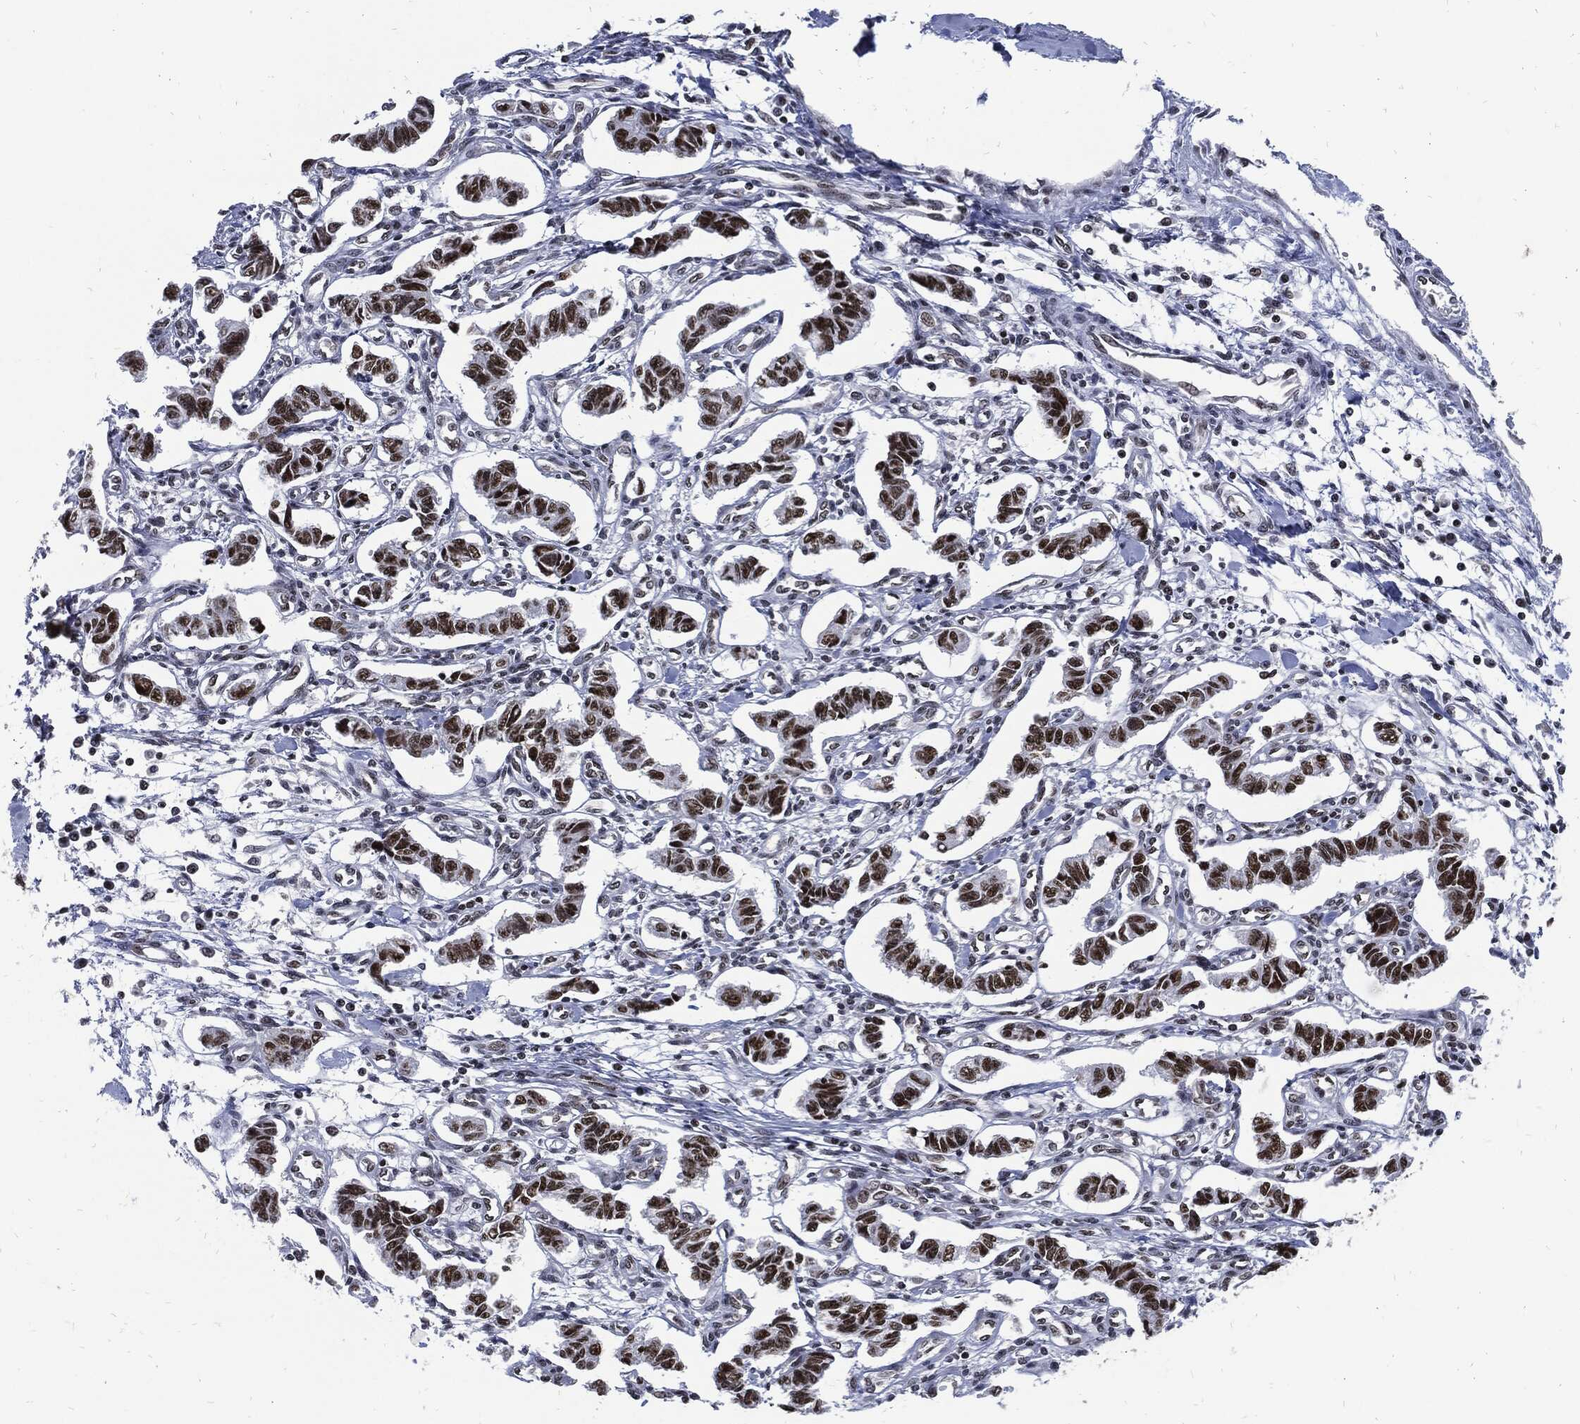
{"staining": {"intensity": "strong", "quantity": ">75%", "location": "nuclear"}, "tissue": "carcinoid", "cell_type": "Tumor cells", "image_type": "cancer", "snomed": [{"axis": "morphology", "description": "Carcinoid, malignant, NOS"}, {"axis": "topography", "description": "Kidney"}], "caption": "This is an image of IHC staining of carcinoid (malignant), which shows strong expression in the nuclear of tumor cells.", "gene": "TERF2", "patient": {"sex": "female", "age": 41}}